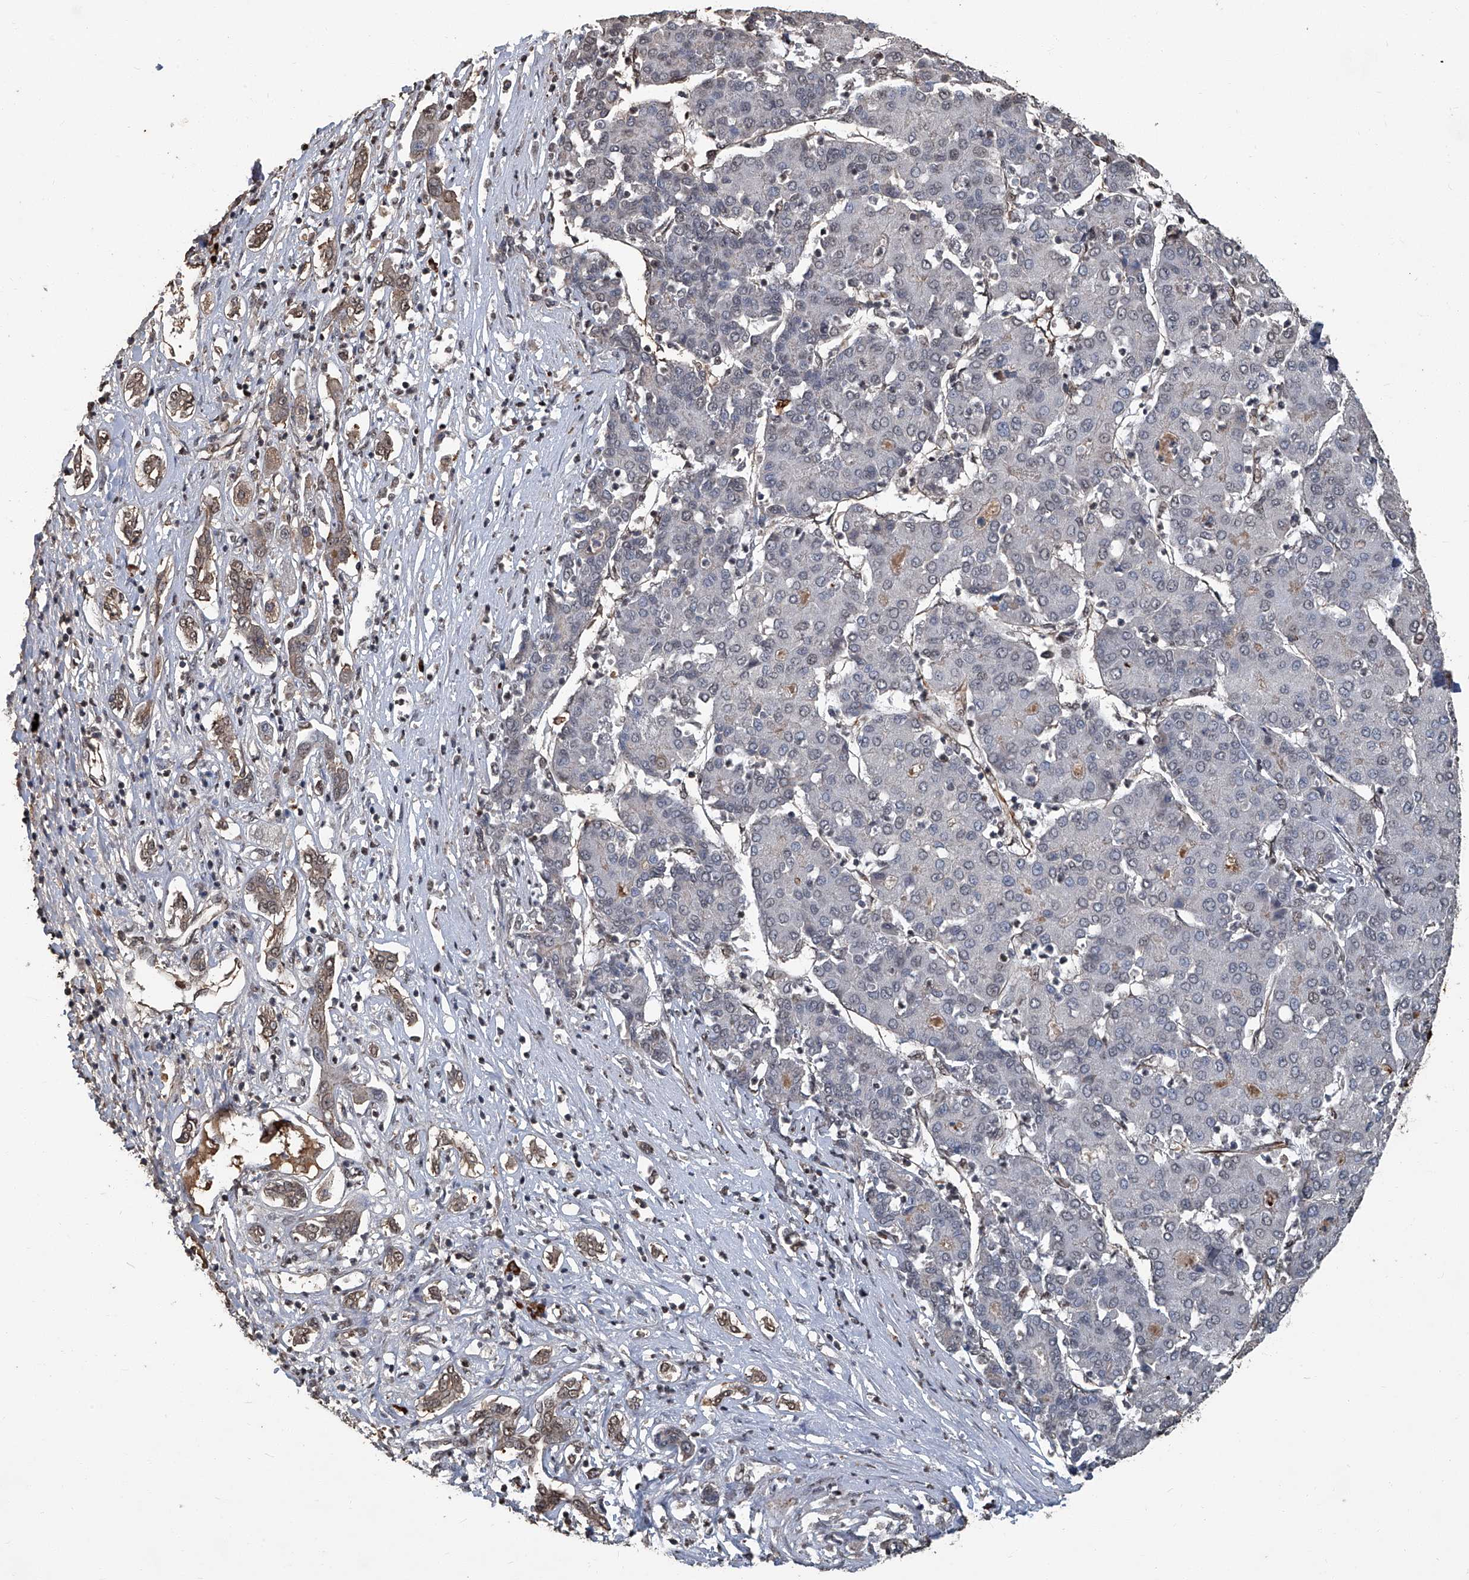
{"staining": {"intensity": "negative", "quantity": "none", "location": "none"}, "tissue": "liver cancer", "cell_type": "Tumor cells", "image_type": "cancer", "snomed": [{"axis": "morphology", "description": "Carcinoma, Hepatocellular, NOS"}, {"axis": "topography", "description": "Liver"}], "caption": "Tumor cells show no significant protein expression in liver cancer (hepatocellular carcinoma).", "gene": "GPR132", "patient": {"sex": "male", "age": 65}}